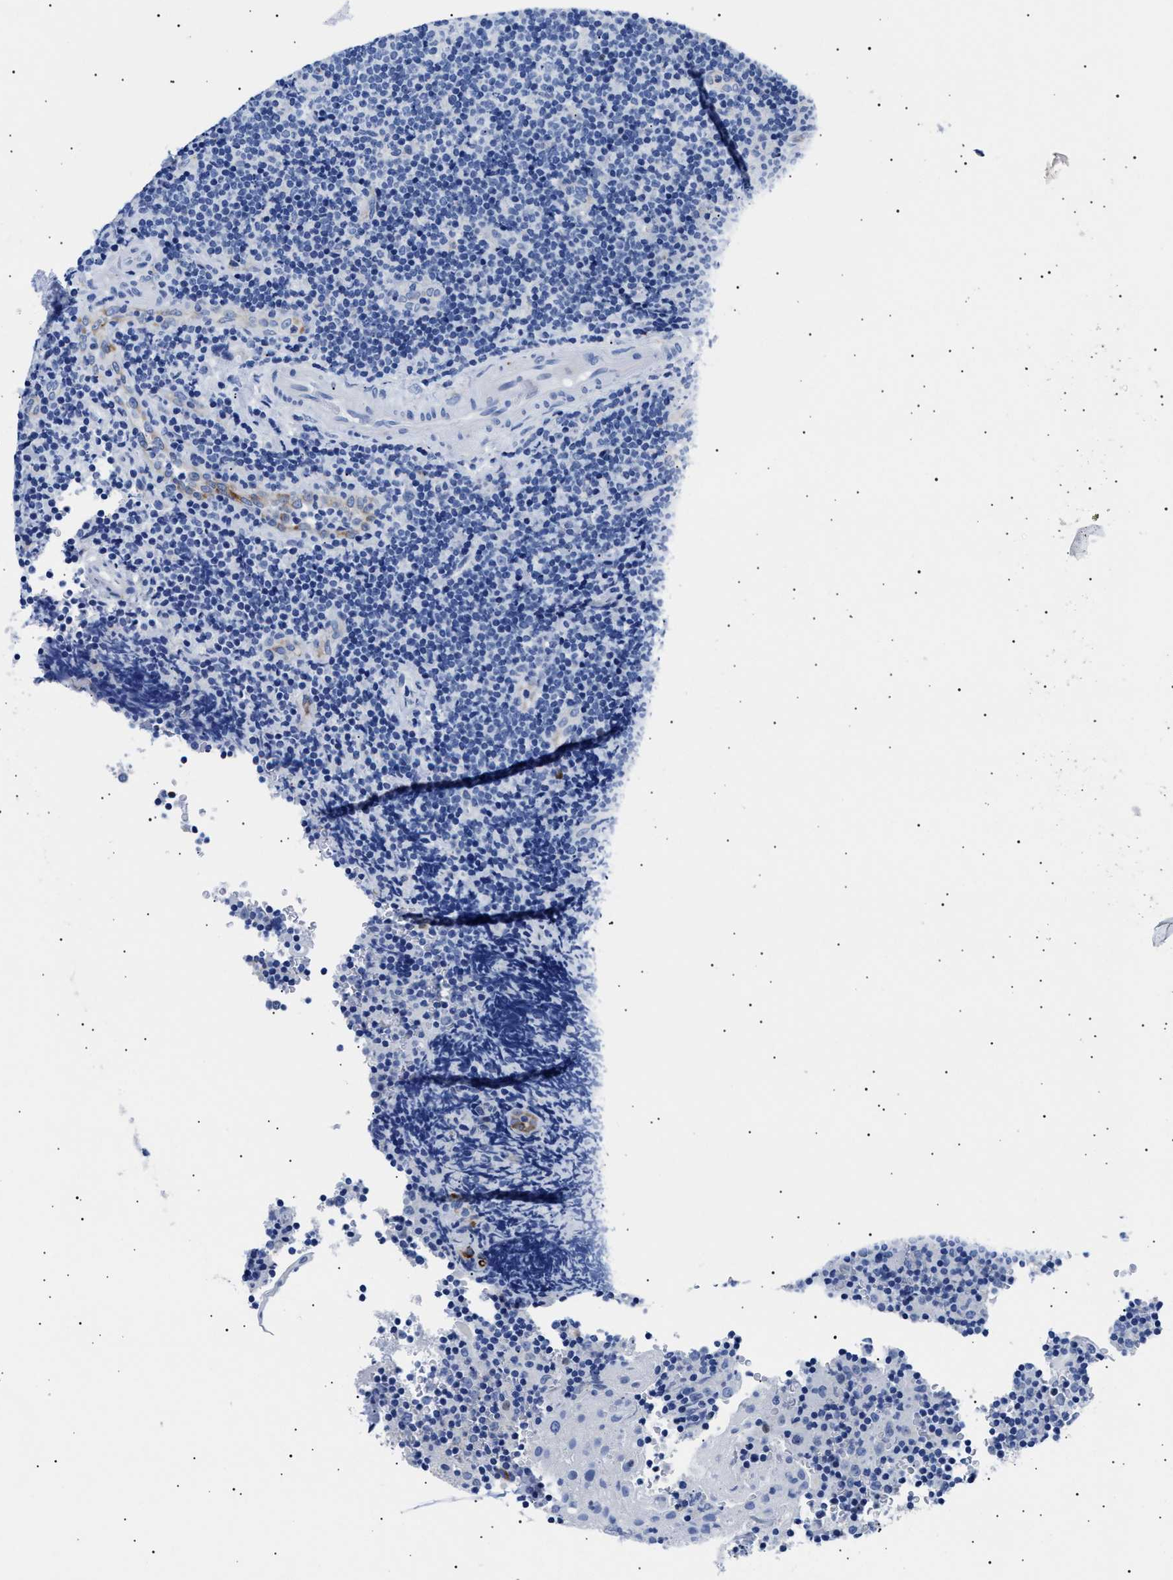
{"staining": {"intensity": "negative", "quantity": "none", "location": "none"}, "tissue": "lymphoma", "cell_type": "Tumor cells", "image_type": "cancer", "snomed": [{"axis": "morphology", "description": "Malignant lymphoma, non-Hodgkin's type, High grade"}, {"axis": "topography", "description": "Tonsil"}], "caption": "Immunohistochemistry of human lymphoma shows no positivity in tumor cells. (DAB (3,3'-diaminobenzidine) IHC, high magnification).", "gene": "HEMGN", "patient": {"sex": "female", "age": 36}}